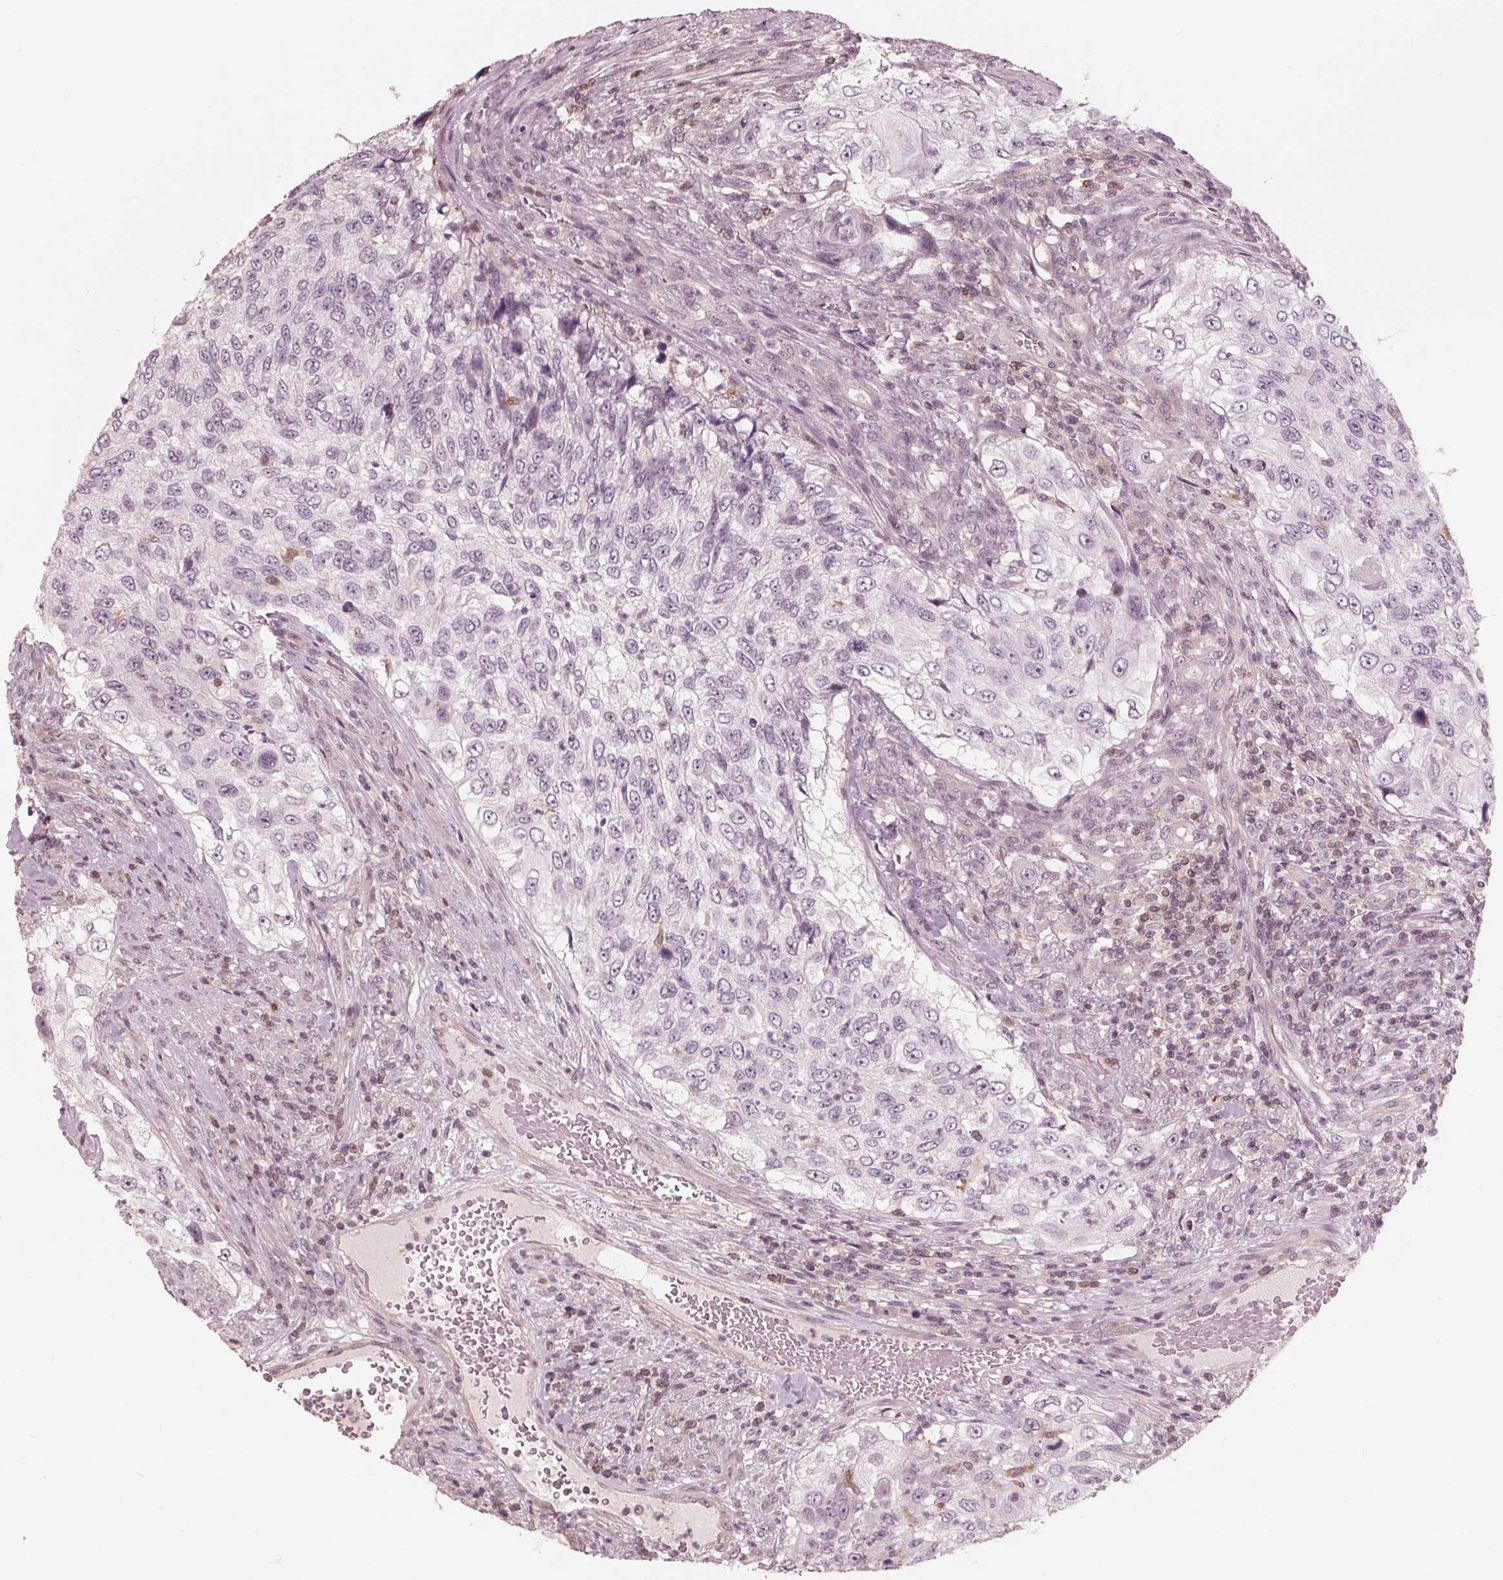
{"staining": {"intensity": "negative", "quantity": "none", "location": "none"}, "tissue": "urothelial cancer", "cell_type": "Tumor cells", "image_type": "cancer", "snomed": [{"axis": "morphology", "description": "Urothelial carcinoma, High grade"}, {"axis": "topography", "description": "Urinary bladder"}], "caption": "Immunohistochemistry micrograph of human urothelial carcinoma (high-grade) stained for a protein (brown), which reveals no staining in tumor cells.", "gene": "ING3", "patient": {"sex": "female", "age": 60}}